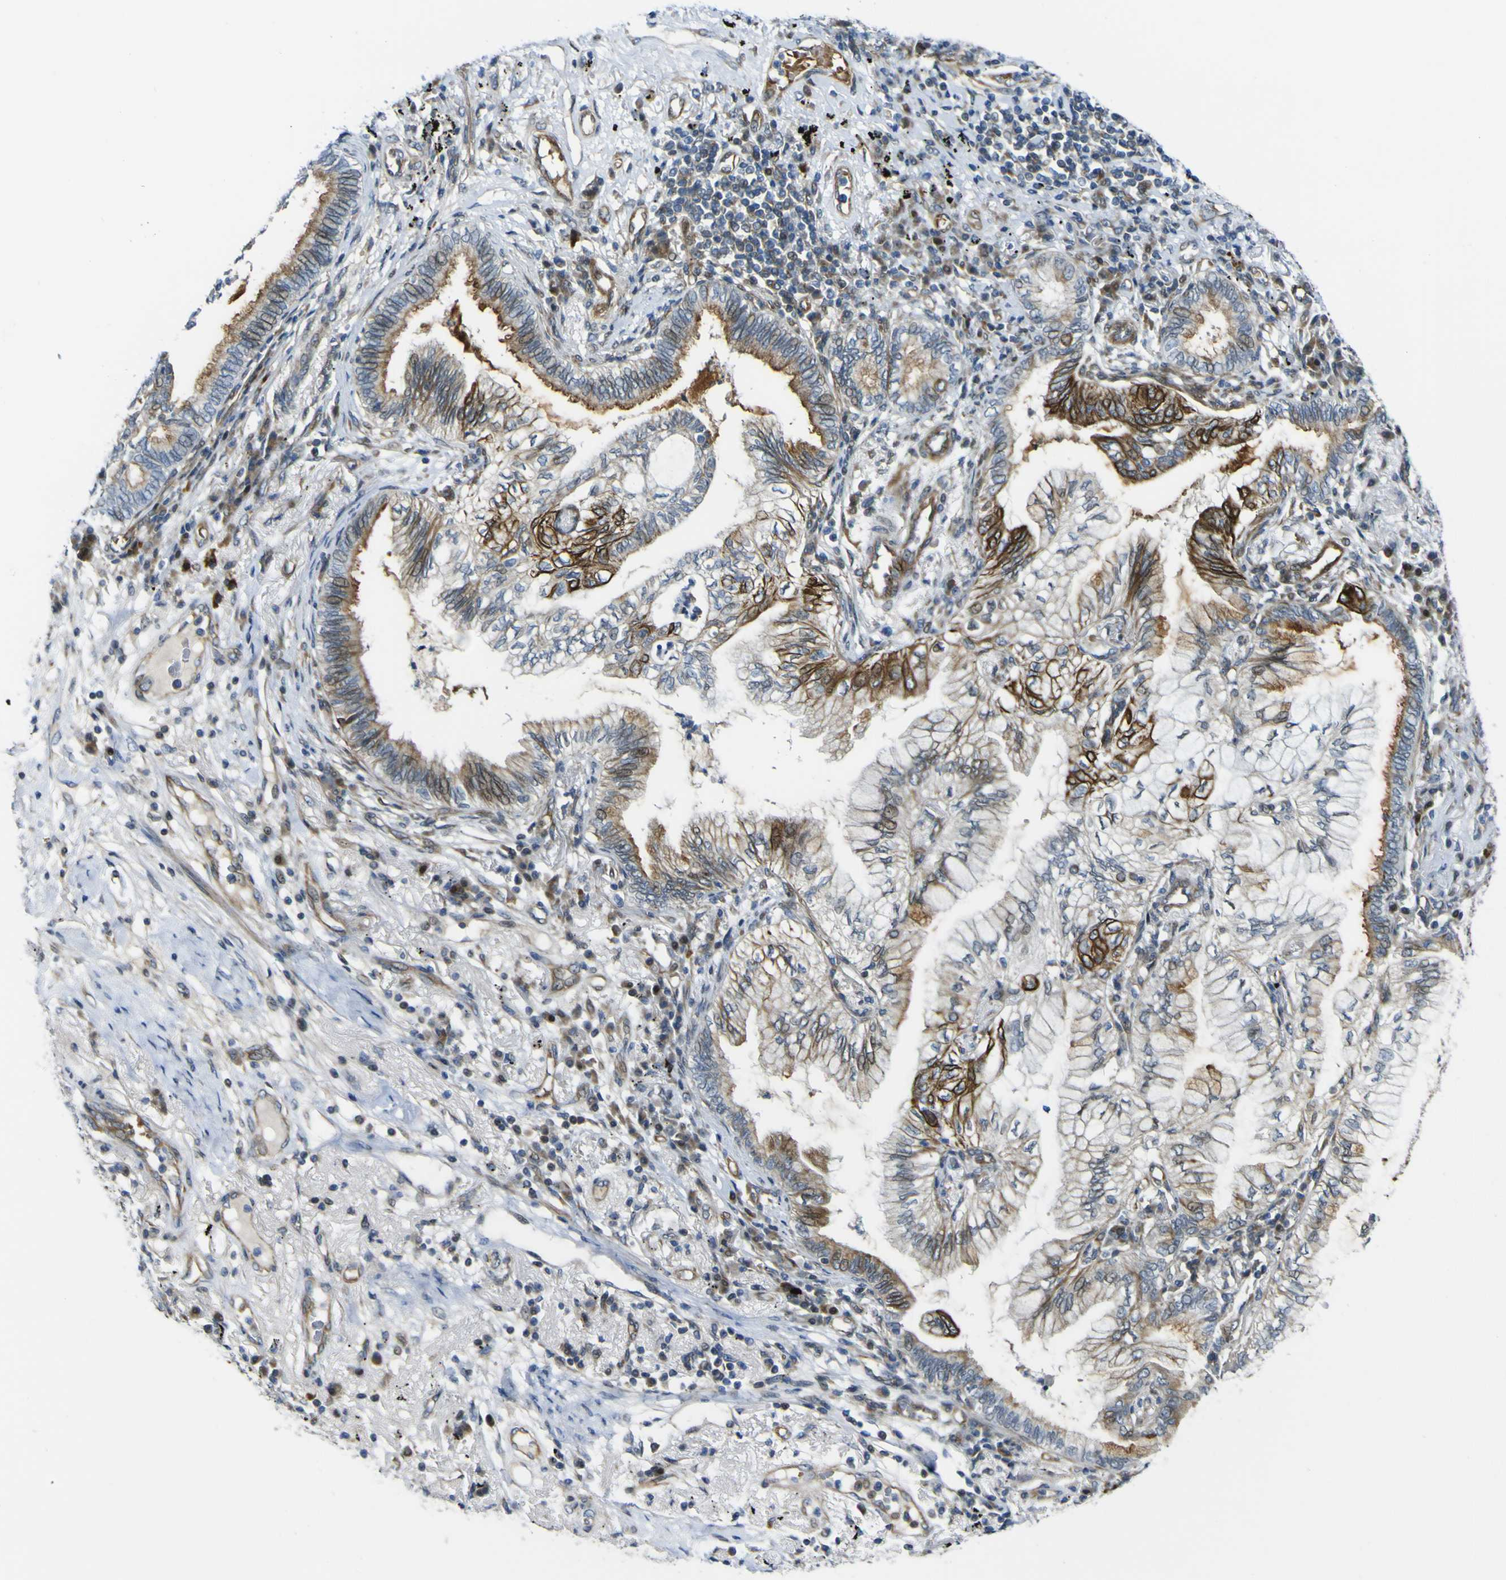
{"staining": {"intensity": "strong", "quantity": ">75%", "location": "cytoplasmic/membranous"}, "tissue": "lung cancer", "cell_type": "Tumor cells", "image_type": "cancer", "snomed": [{"axis": "morphology", "description": "Normal tissue, NOS"}, {"axis": "morphology", "description": "Adenocarcinoma, NOS"}, {"axis": "topography", "description": "Bronchus"}, {"axis": "topography", "description": "Lung"}], "caption": "Protein staining displays strong cytoplasmic/membranous positivity in approximately >75% of tumor cells in lung adenocarcinoma.", "gene": "KDM7A", "patient": {"sex": "female", "age": 70}}